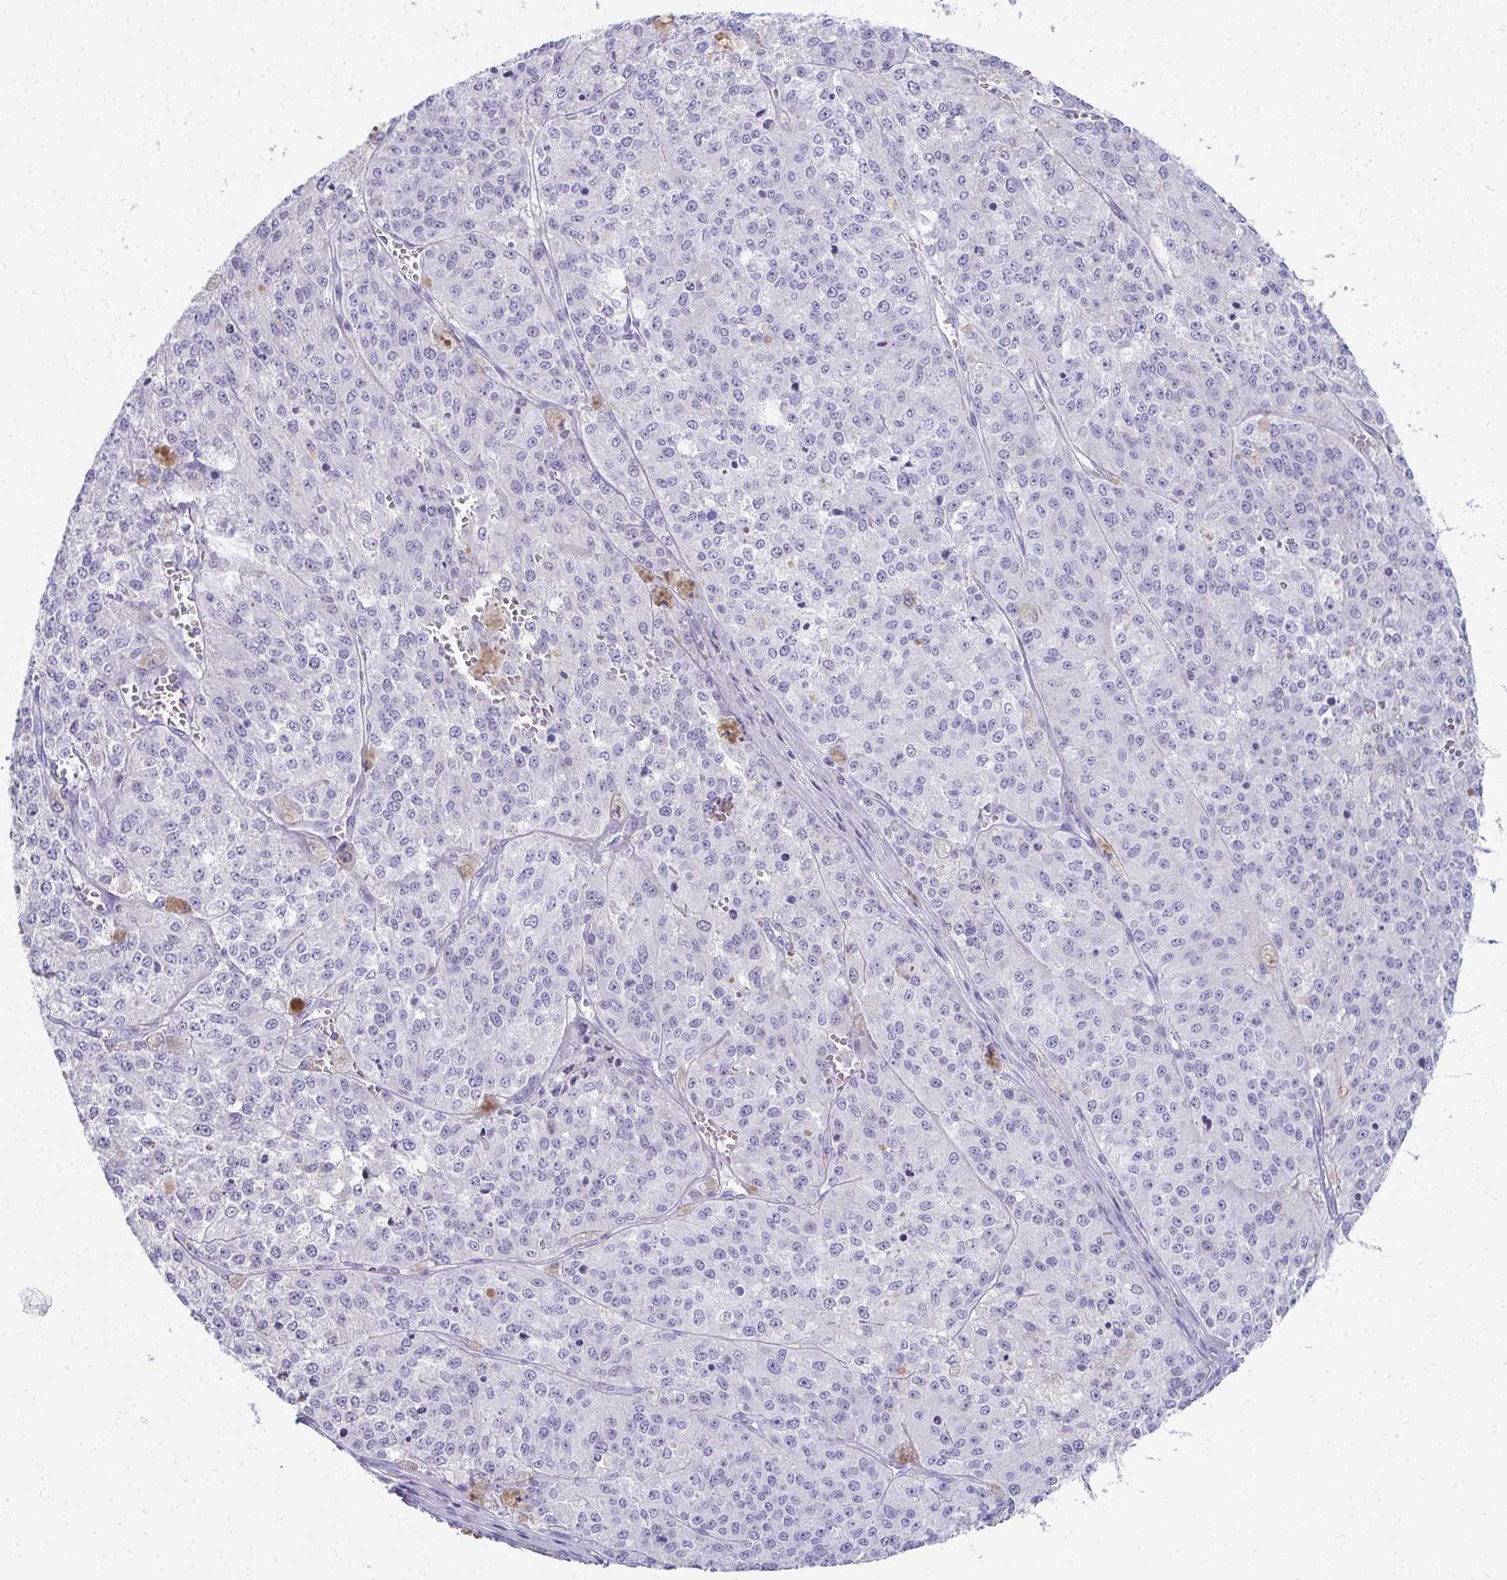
{"staining": {"intensity": "negative", "quantity": "none", "location": "none"}, "tissue": "melanoma", "cell_type": "Tumor cells", "image_type": "cancer", "snomed": [{"axis": "morphology", "description": "Malignant melanoma, Metastatic site"}, {"axis": "topography", "description": "Lymph node"}], "caption": "A histopathology image of melanoma stained for a protein shows no brown staining in tumor cells.", "gene": "SEC14L3", "patient": {"sex": "female", "age": 64}}